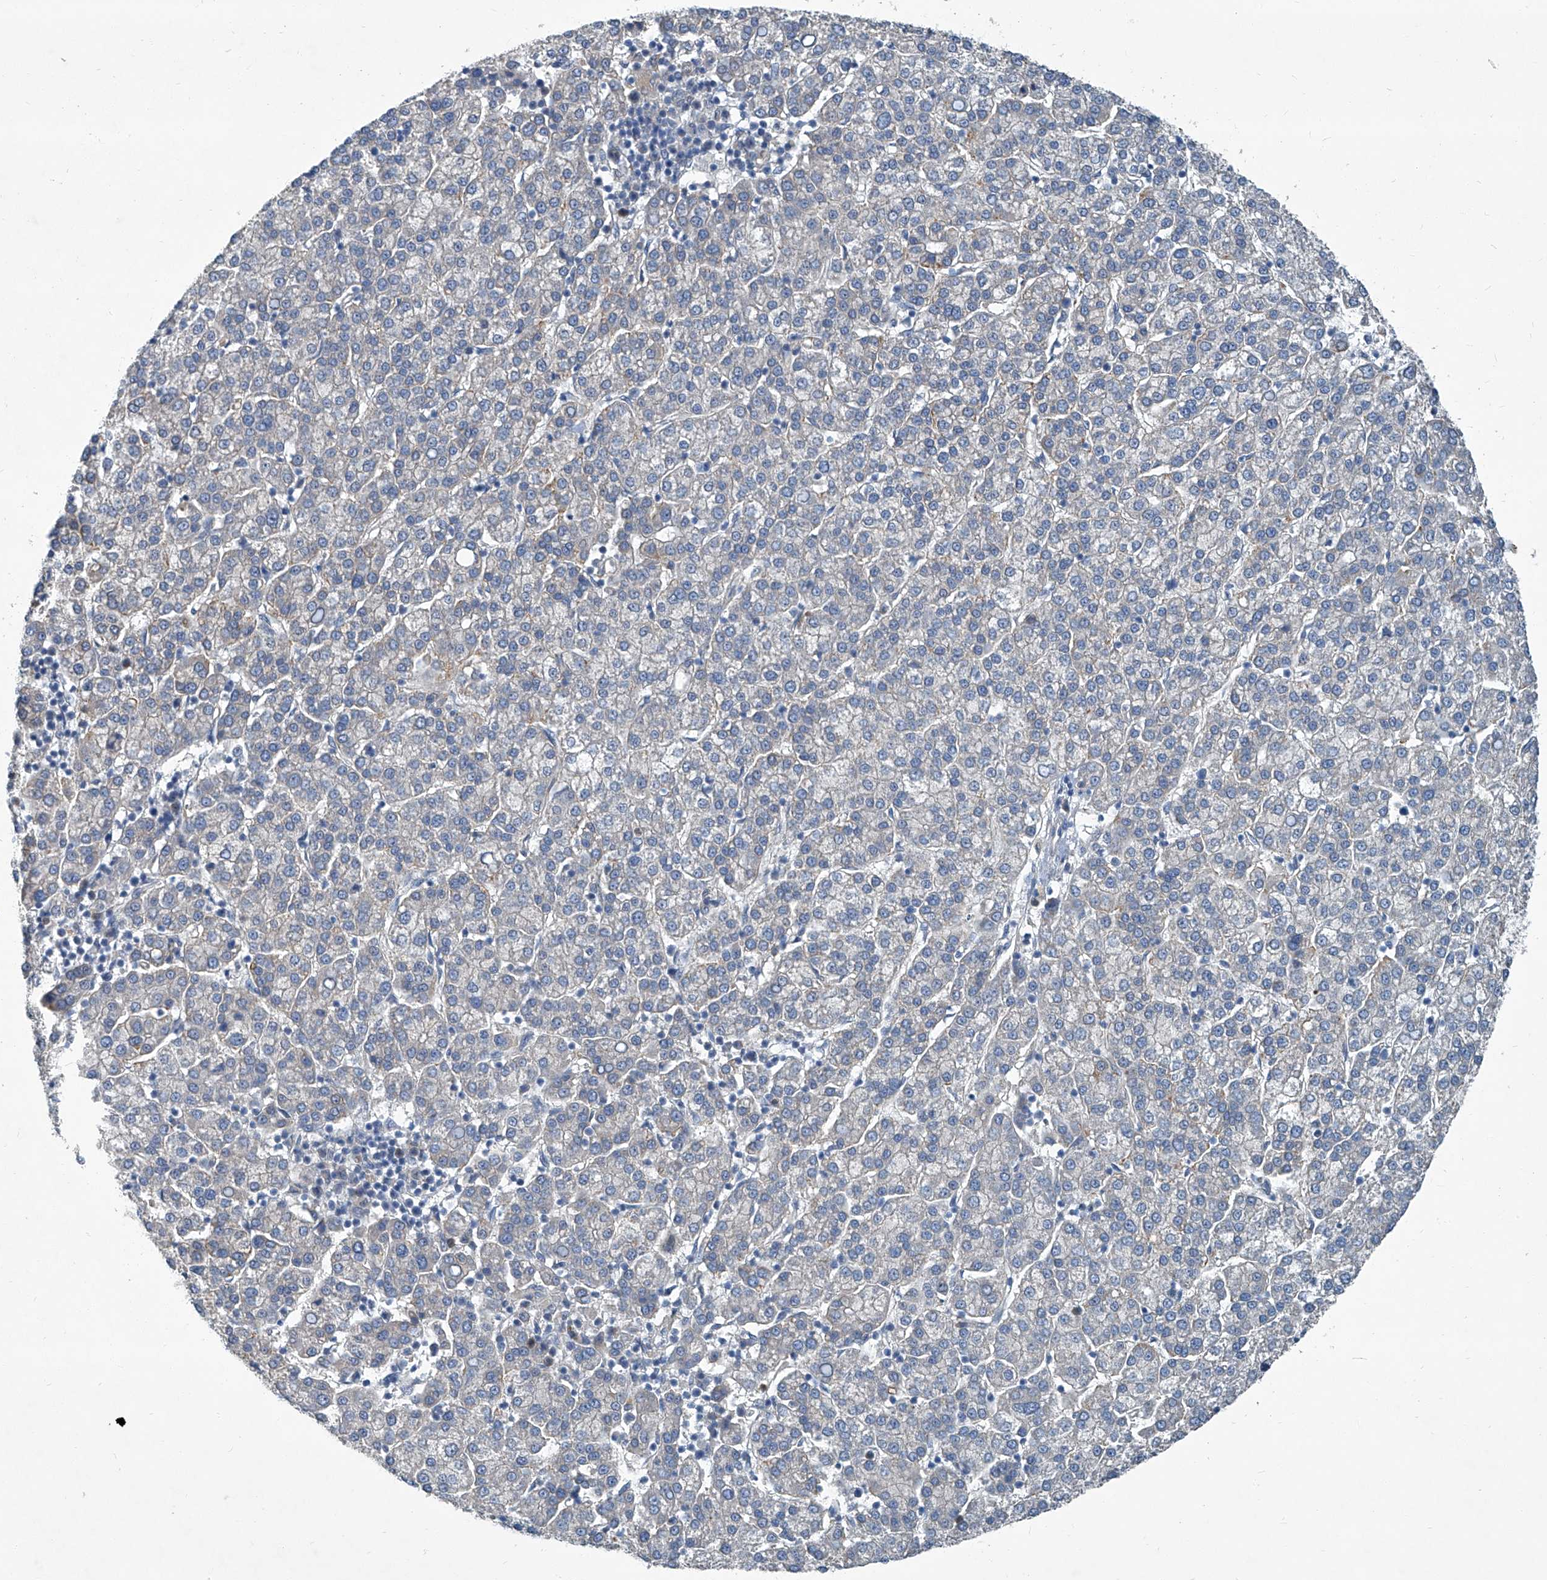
{"staining": {"intensity": "weak", "quantity": "<25%", "location": "cytoplasmic/membranous"}, "tissue": "liver cancer", "cell_type": "Tumor cells", "image_type": "cancer", "snomed": [{"axis": "morphology", "description": "Carcinoma, Hepatocellular, NOS"}, {"axis": "topography", "description": "Liver"}], "caption": "Tumor cells are negative for brown protein staining in liver cancer (hepatocellular carcinoma).", "gene": "SLC26A11", "patient": {"sex": "female", "age": 58}}